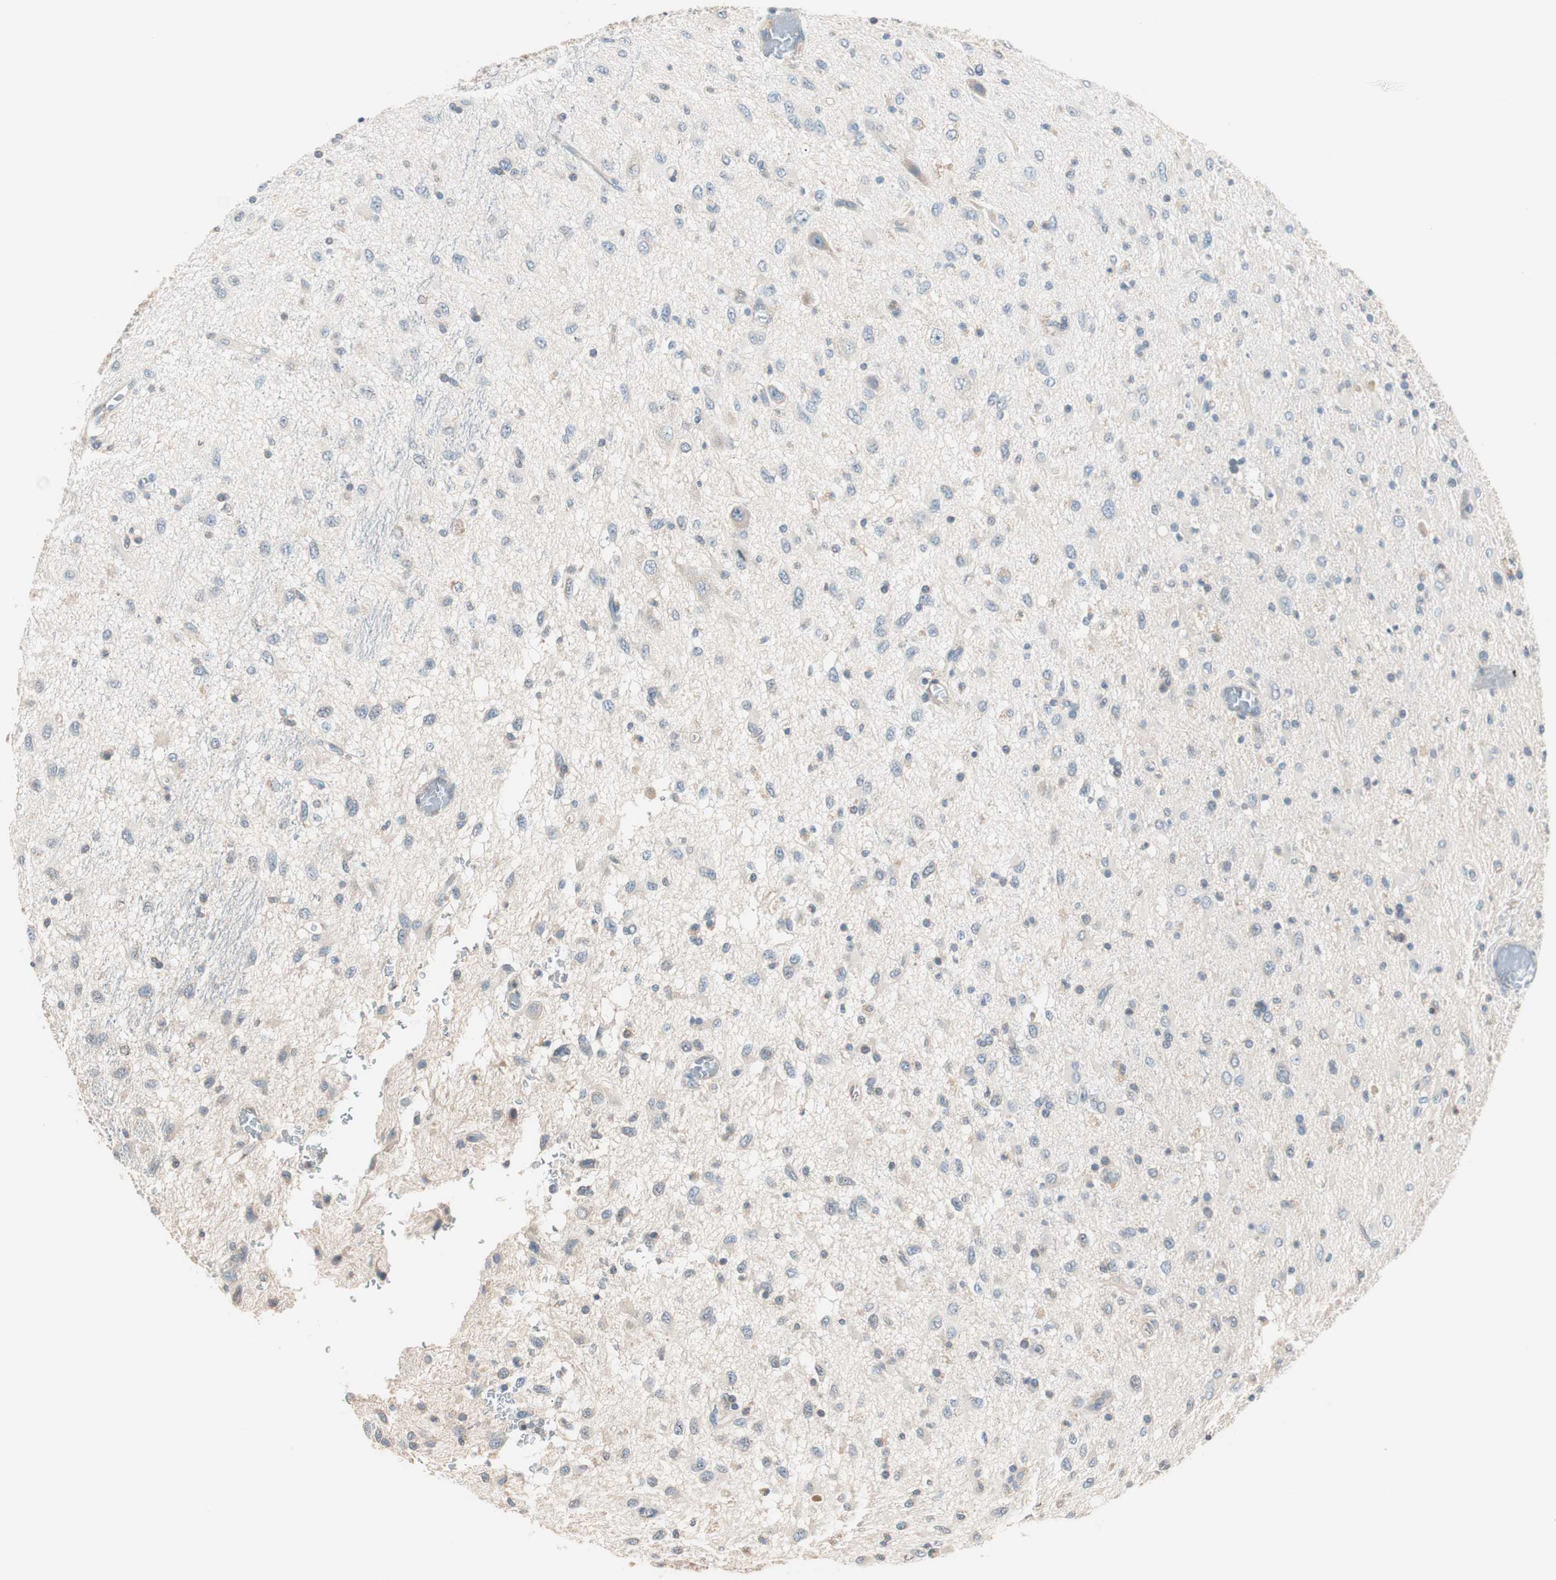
{"staining": {"intensity": "weak", "quantity": "25%-75%", "location": "cytoplasmic/membranous"}, "tissue": "glioma", "cell_type": "Tumor cells", "image_type": "cancer", "snomed": [{"axis": "morphology", "description": "Glioma, malignant, Low grade"}, {"axis": "topography", "description": "Brain"}], "caption": "Tumor cells exhibit low levels of weak cytoplasmic/membranous staining in approximately 25%-75% of cells in glioma. The protein of interest is stained brown, and the nuclei are stained in blue (DAB (3,3'-diaminobenzidine) IHC with brightfield microscopy, high magnification).", "gene": "RAD54B", "patient": {"sex": "male", "age": 77}}